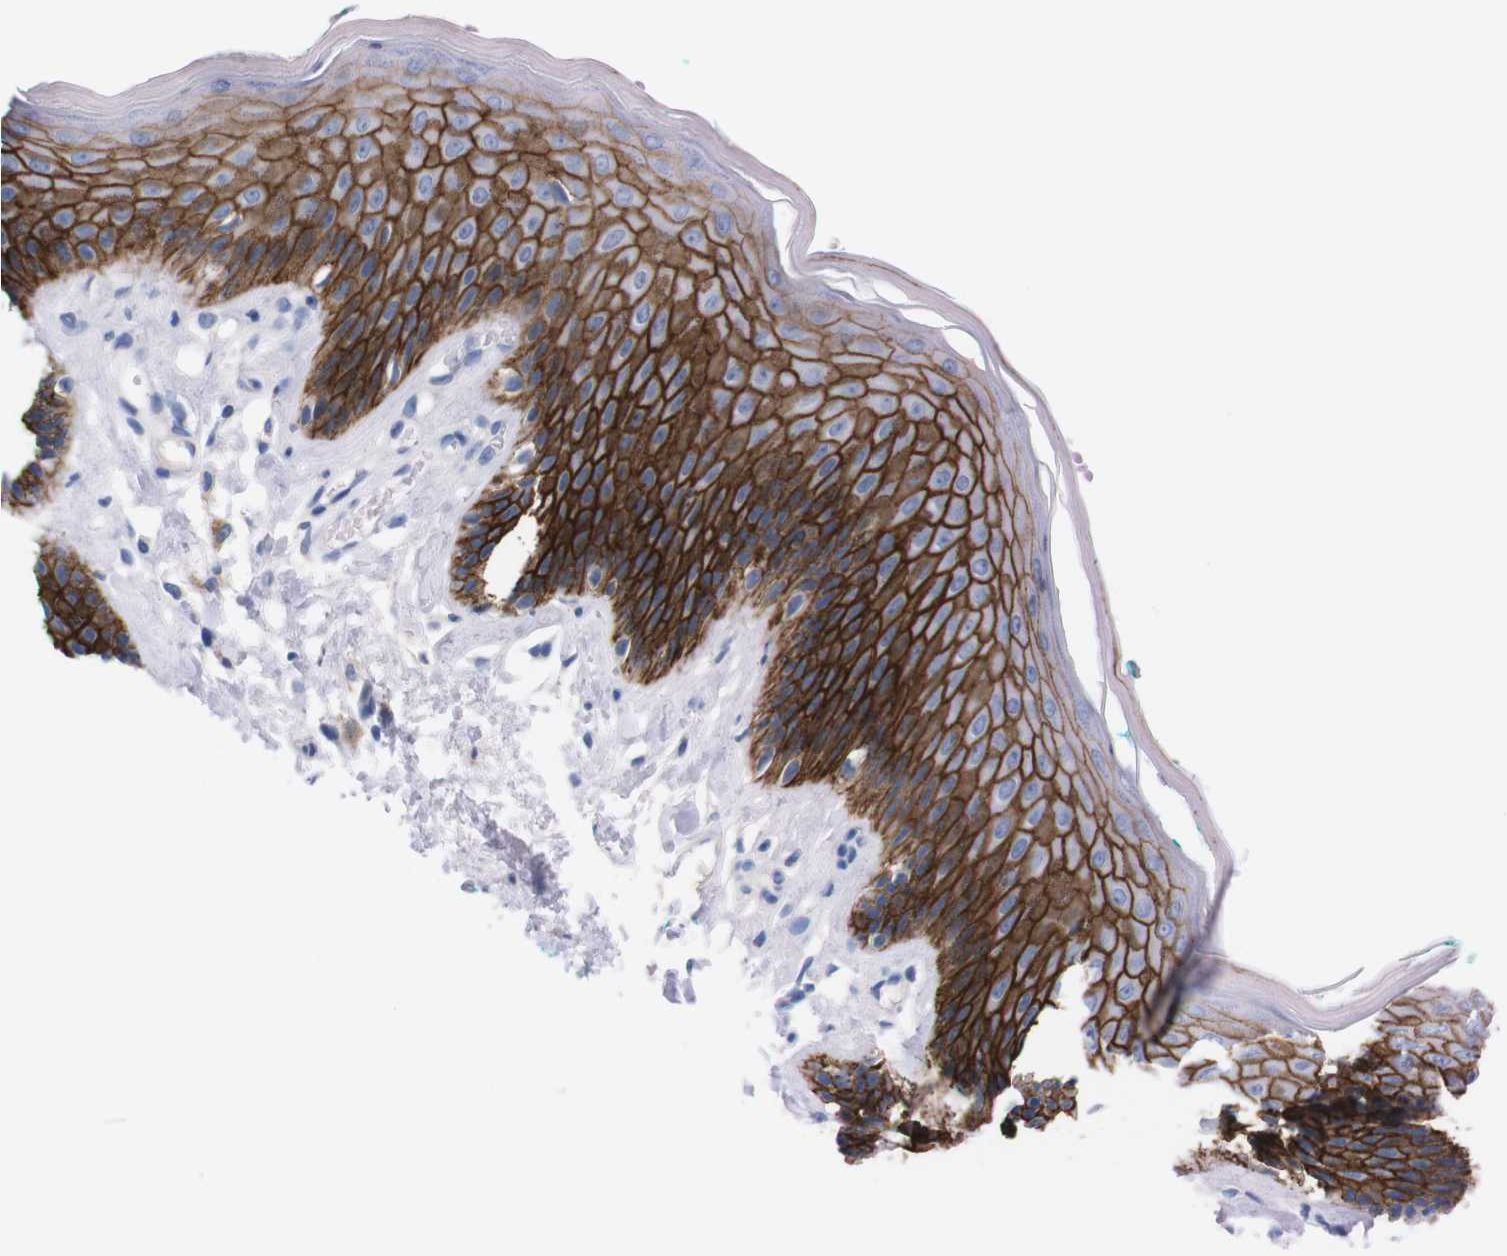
{"staining": {"intensity": "strong", "quantity": ">75%", "location": "cytoplasmic/membranous"}, "tissue": "skin", "cell_type": "Epidermal cells", "image_type": "normal", "snomed": [{"axis": "morphology", "description": "Normal tissue, NOS"}, {"axis": "topography", "description": "Vulva"}], "caption": "DAB immunohistochemical staining of normal human skin displays strong cytoplasmic/membranous protein staining in about >75% of epidermal cells.", "gene": "TMEM243", "patient": {"sex": "female", "age": 73}}